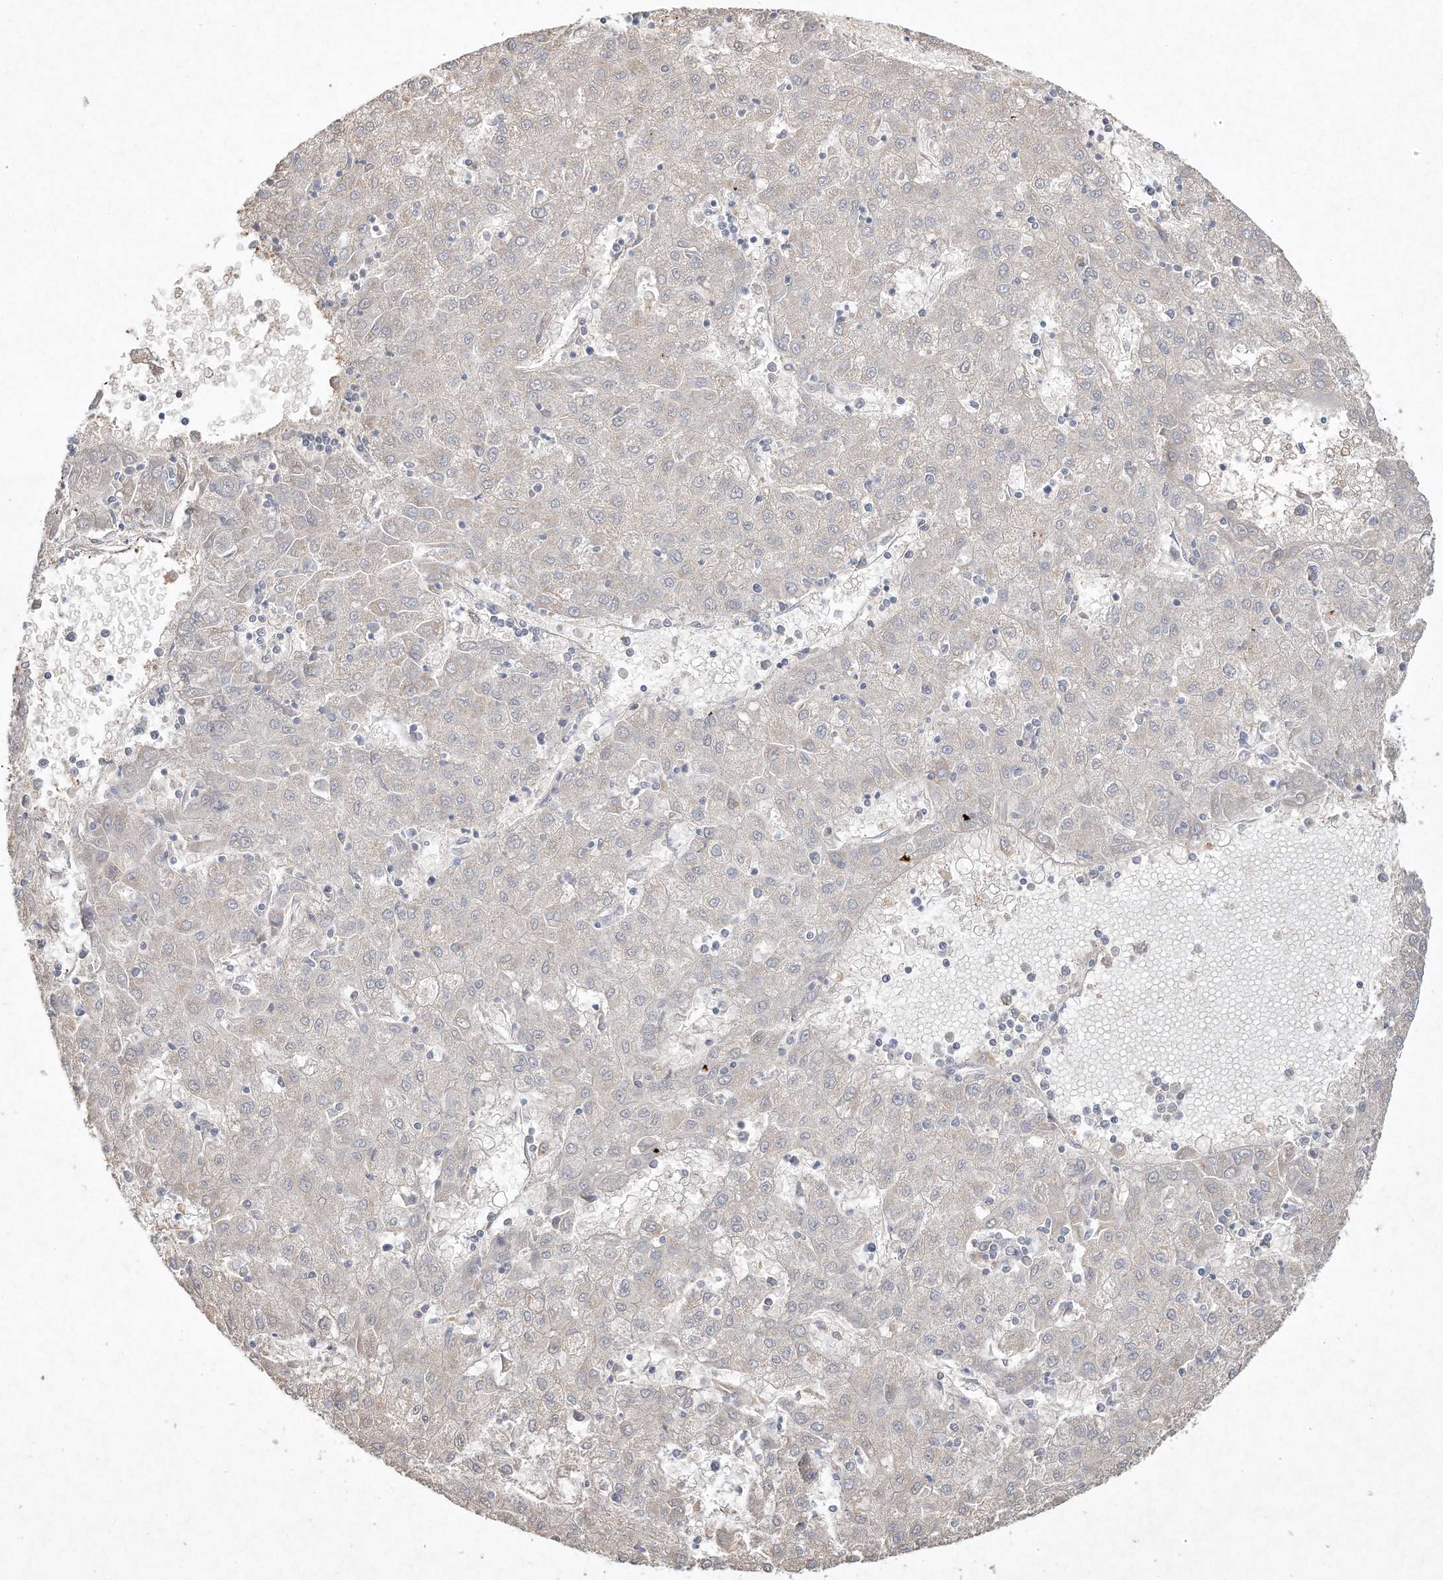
{"staining": {"intensity": "negative", "quantity": "none", "location": "none"}, "tissue": "liver cancer", "cell_type": "Tumor cells", "image_type": "cancer", "snomed": [{"axis": "morphology", "description": "Carcinoma, Hepatocellular, NOS"}, {"axis": "topography", "description": "Liver"}], "caption": "Tumor cells are negative for brown protein staining in liver hepatocellular carcinoma. The staining was performed using DAB to visualize the protein expression in brown, while the nuclei were stained in blue with hematoxylin (Magnification: 20x).", "gene": "HTR5A", "patient": {"sex": "male", "age": 72}}